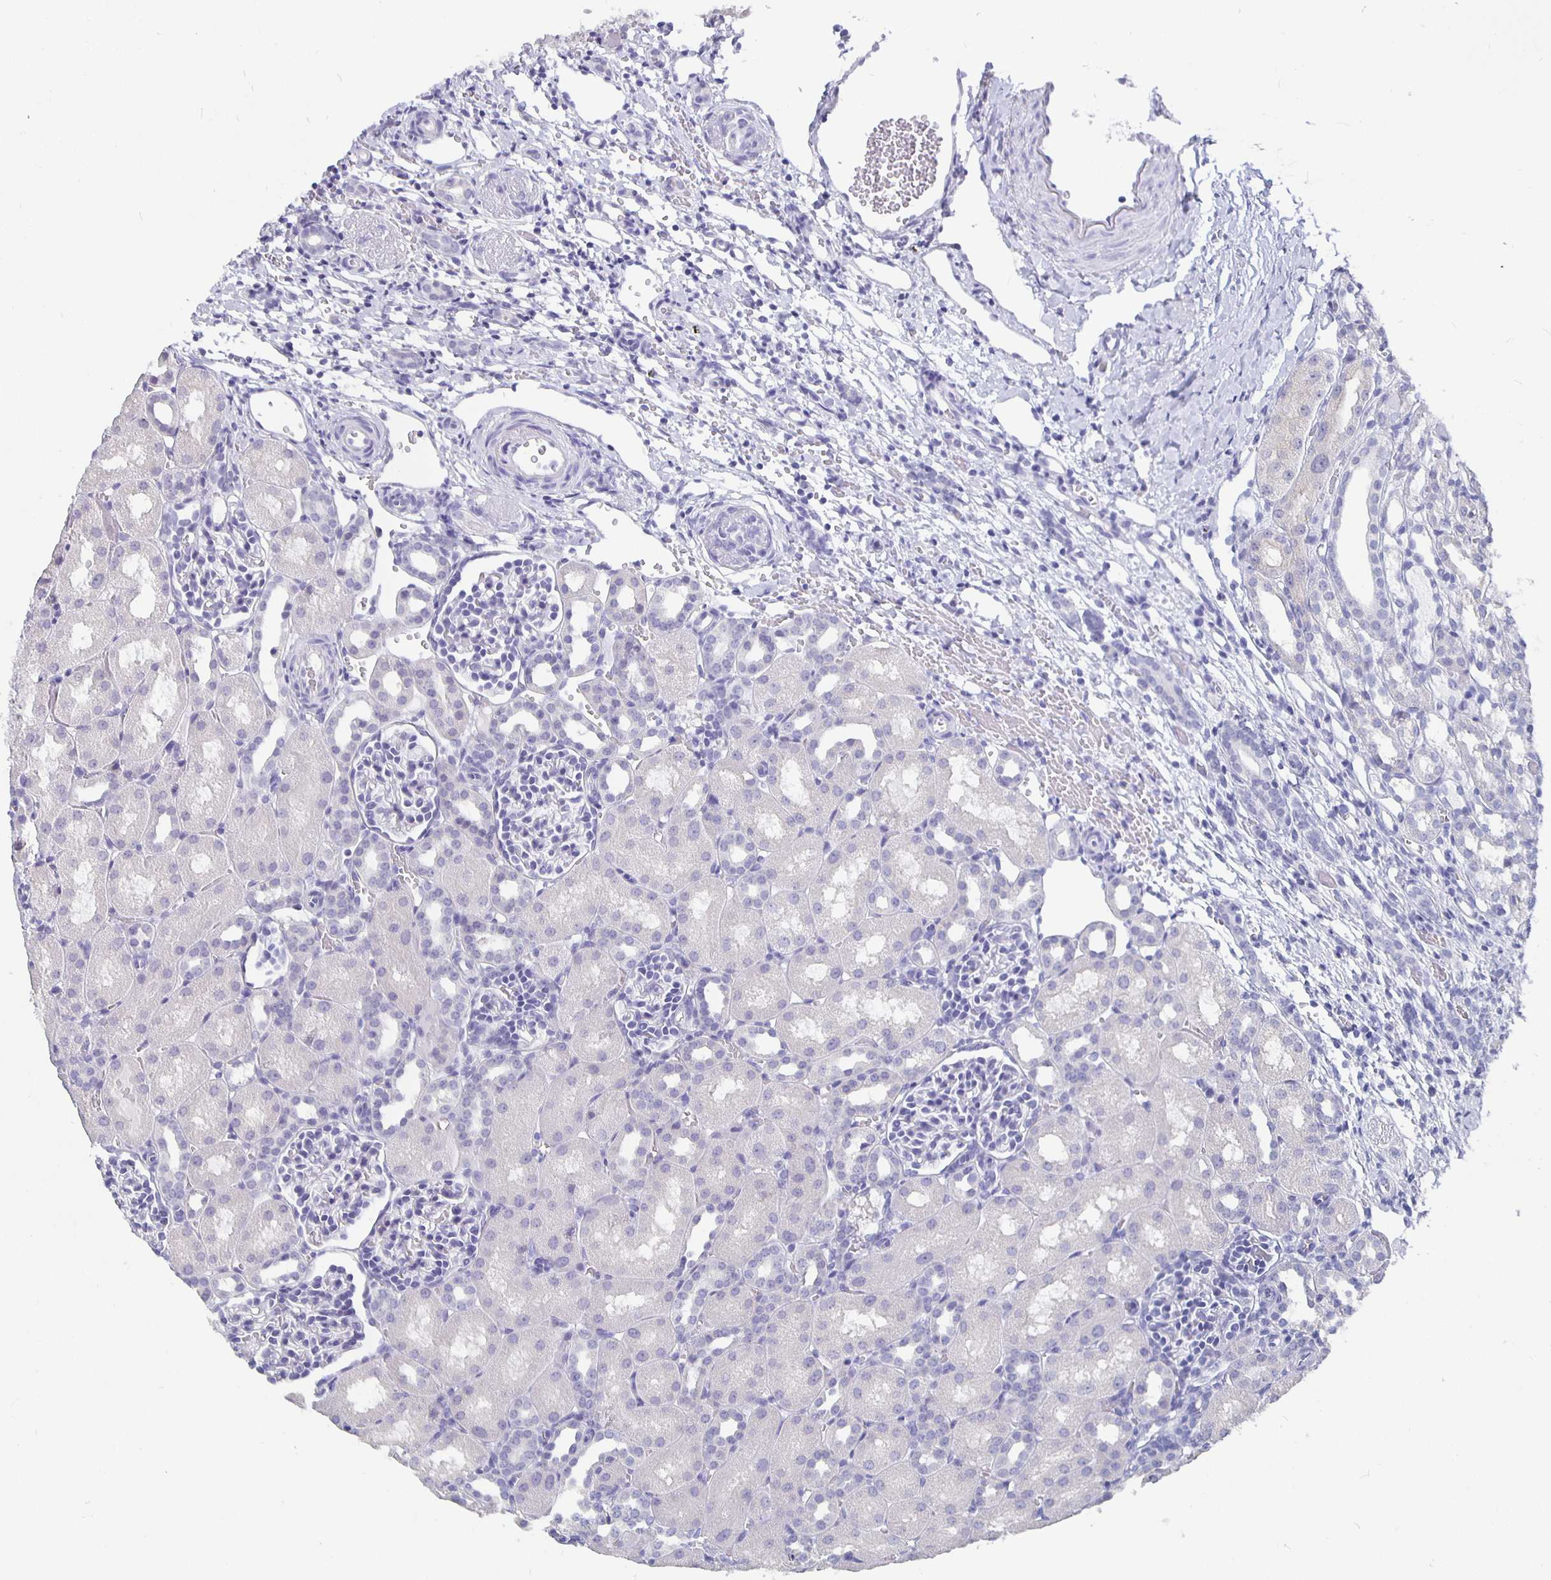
{"staining": {"intensity": "negative", "quantity": "none", "location": "none"}, "tissue": "kidney", "cell_type": "Cells in glomeruli", "image_type": "normal", "snomed": [{"axis": "morphology", "description": "Normal tissue, NOS"}, {"axis": "topography", "description": "Kidney"}], "caption": "Immunohistochemistry of normal kidney displays no positivity in cells in glomeruli. (DAB IHC with hematoxylin counter stain).", "gene": "GPX4", "patient": {"sex": "male", "age": 1}}